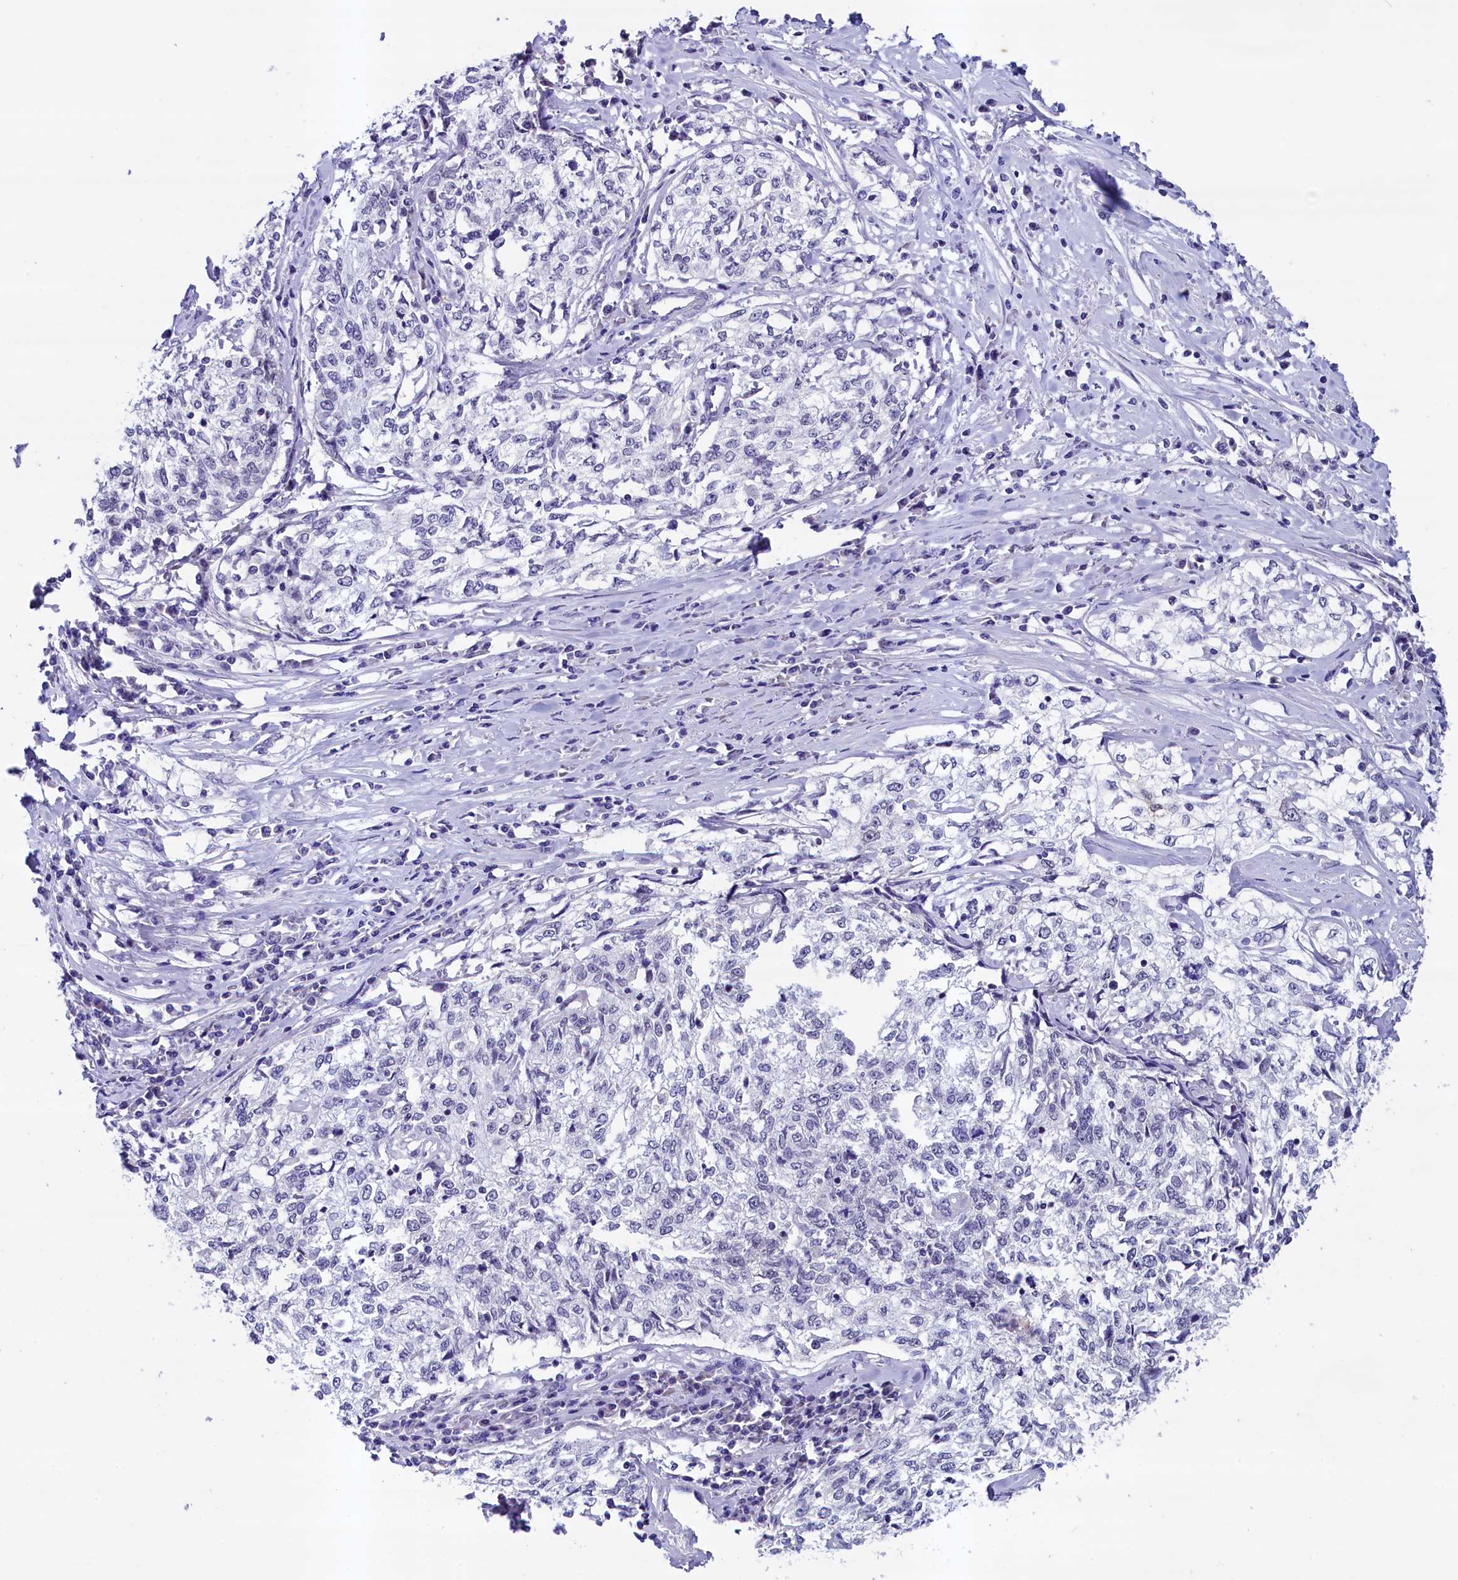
{"staining": {"intensity": "negative", "quantity": "none", "location": "none"}, "tissue": "cervical cancer", "cell_type": "Tumor cells", "image_type": "cancer", "snomed": [{"axis": "morphology", "description": "Squamous cell carcinoma, NOS"}, {"axis": "topography", "description": "Cervix"}], "caption": "An image of squamous cell carcinoma (cervical) stained for a protein demonstrates no brown staining in tumor cells.", "gene": "SCD5", "patient": {"sex": "female", "age": 57}}